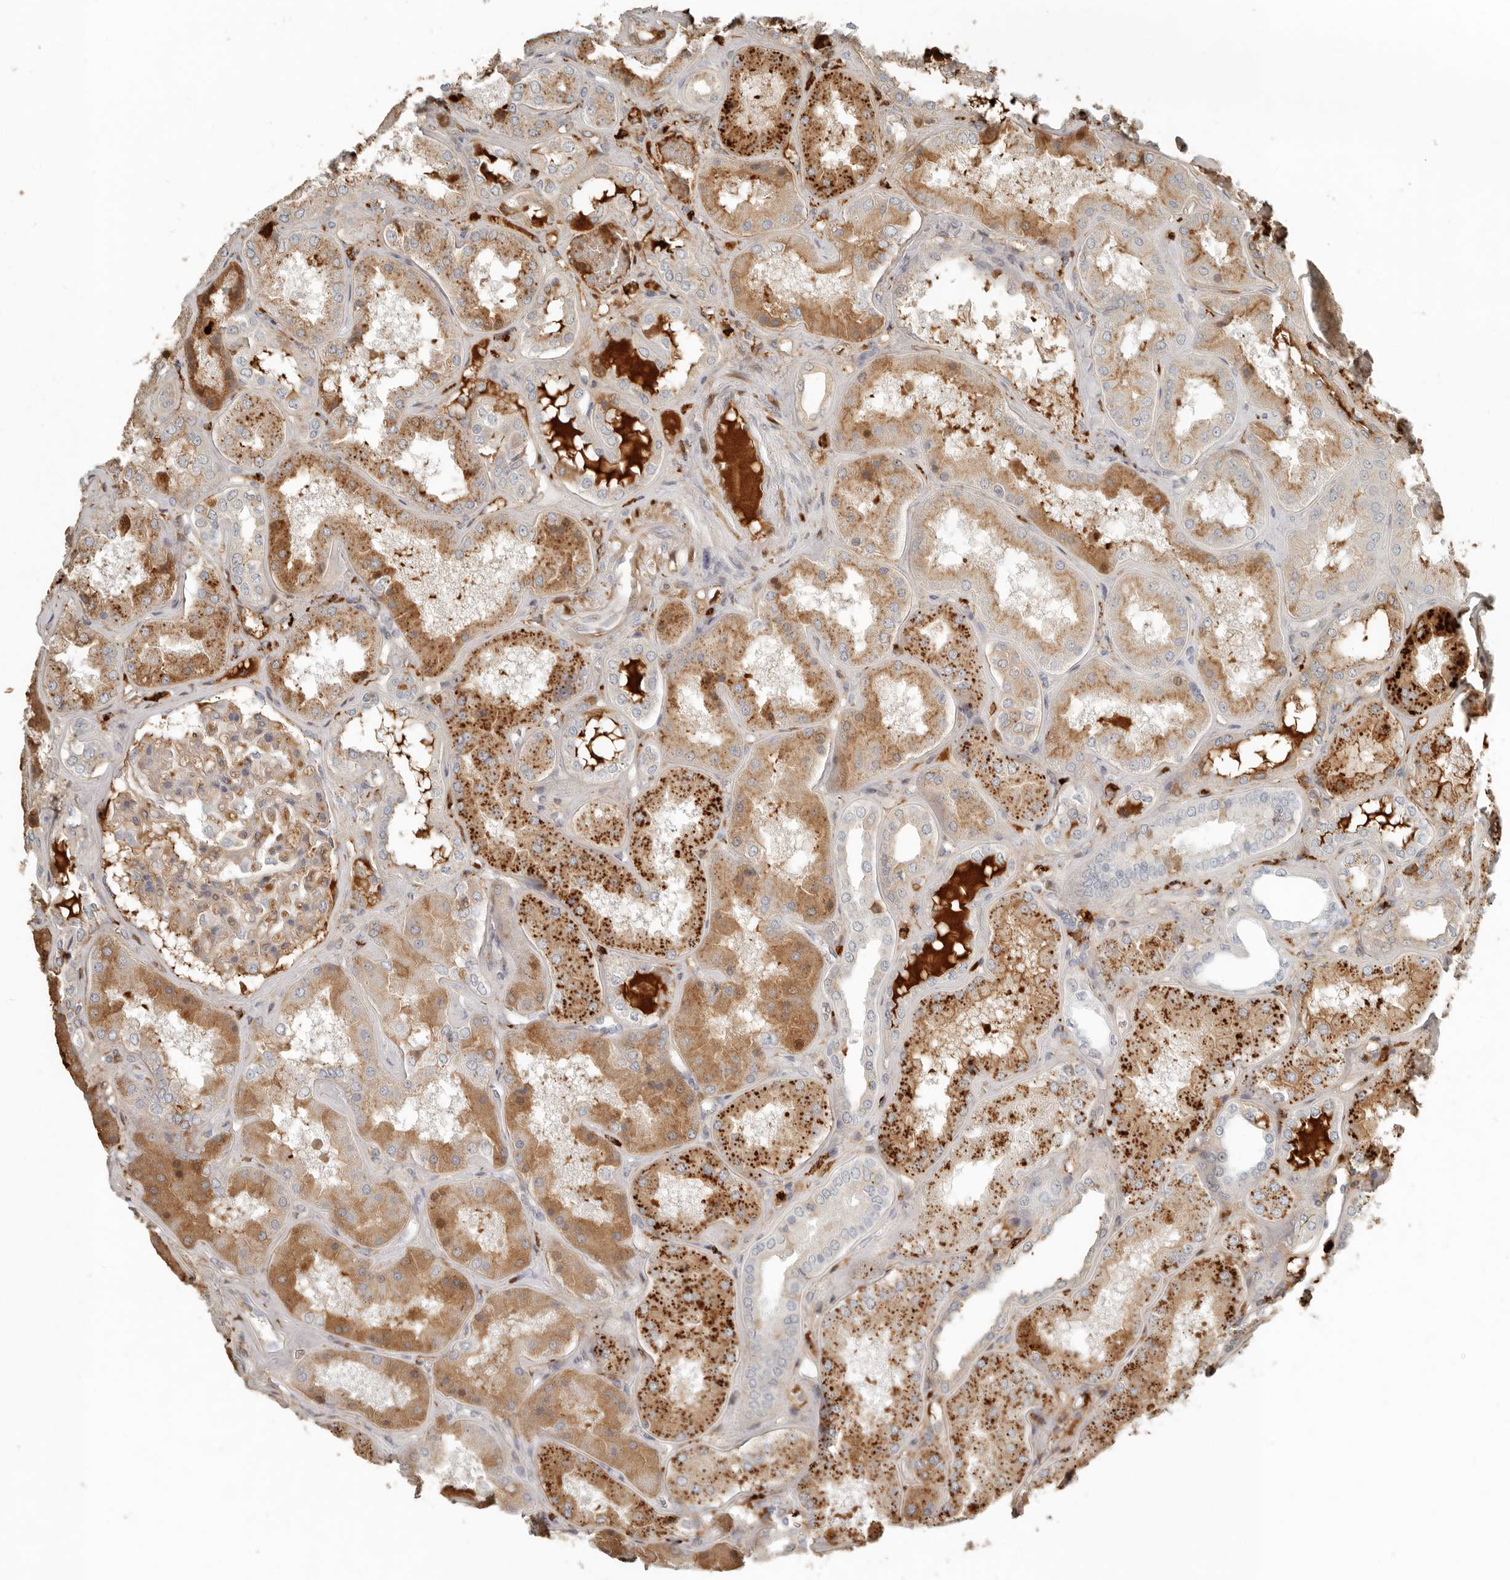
{"staining": {"intensity": "moderate", "quantity": "<25%", "location": "cytoplasmic/membranous"}, "tissue": "kidney", "cell_type": "Cells in glomeruli", "image_type": "normal", "snomed": [{"axis": "morphology", "description": "Normal tissue, NOS"}, {"axis": "topography", "description": "Kidney"}], "caption": "Approximately <25% of cells in glomeruli in unremarkable human kidney reveal moderate cytoplasmic/membranous protein staining as visualized by brown immunohistochemical staining.", "gene": "KLHL38", "patient": {"sex": "female", "age": 56}}